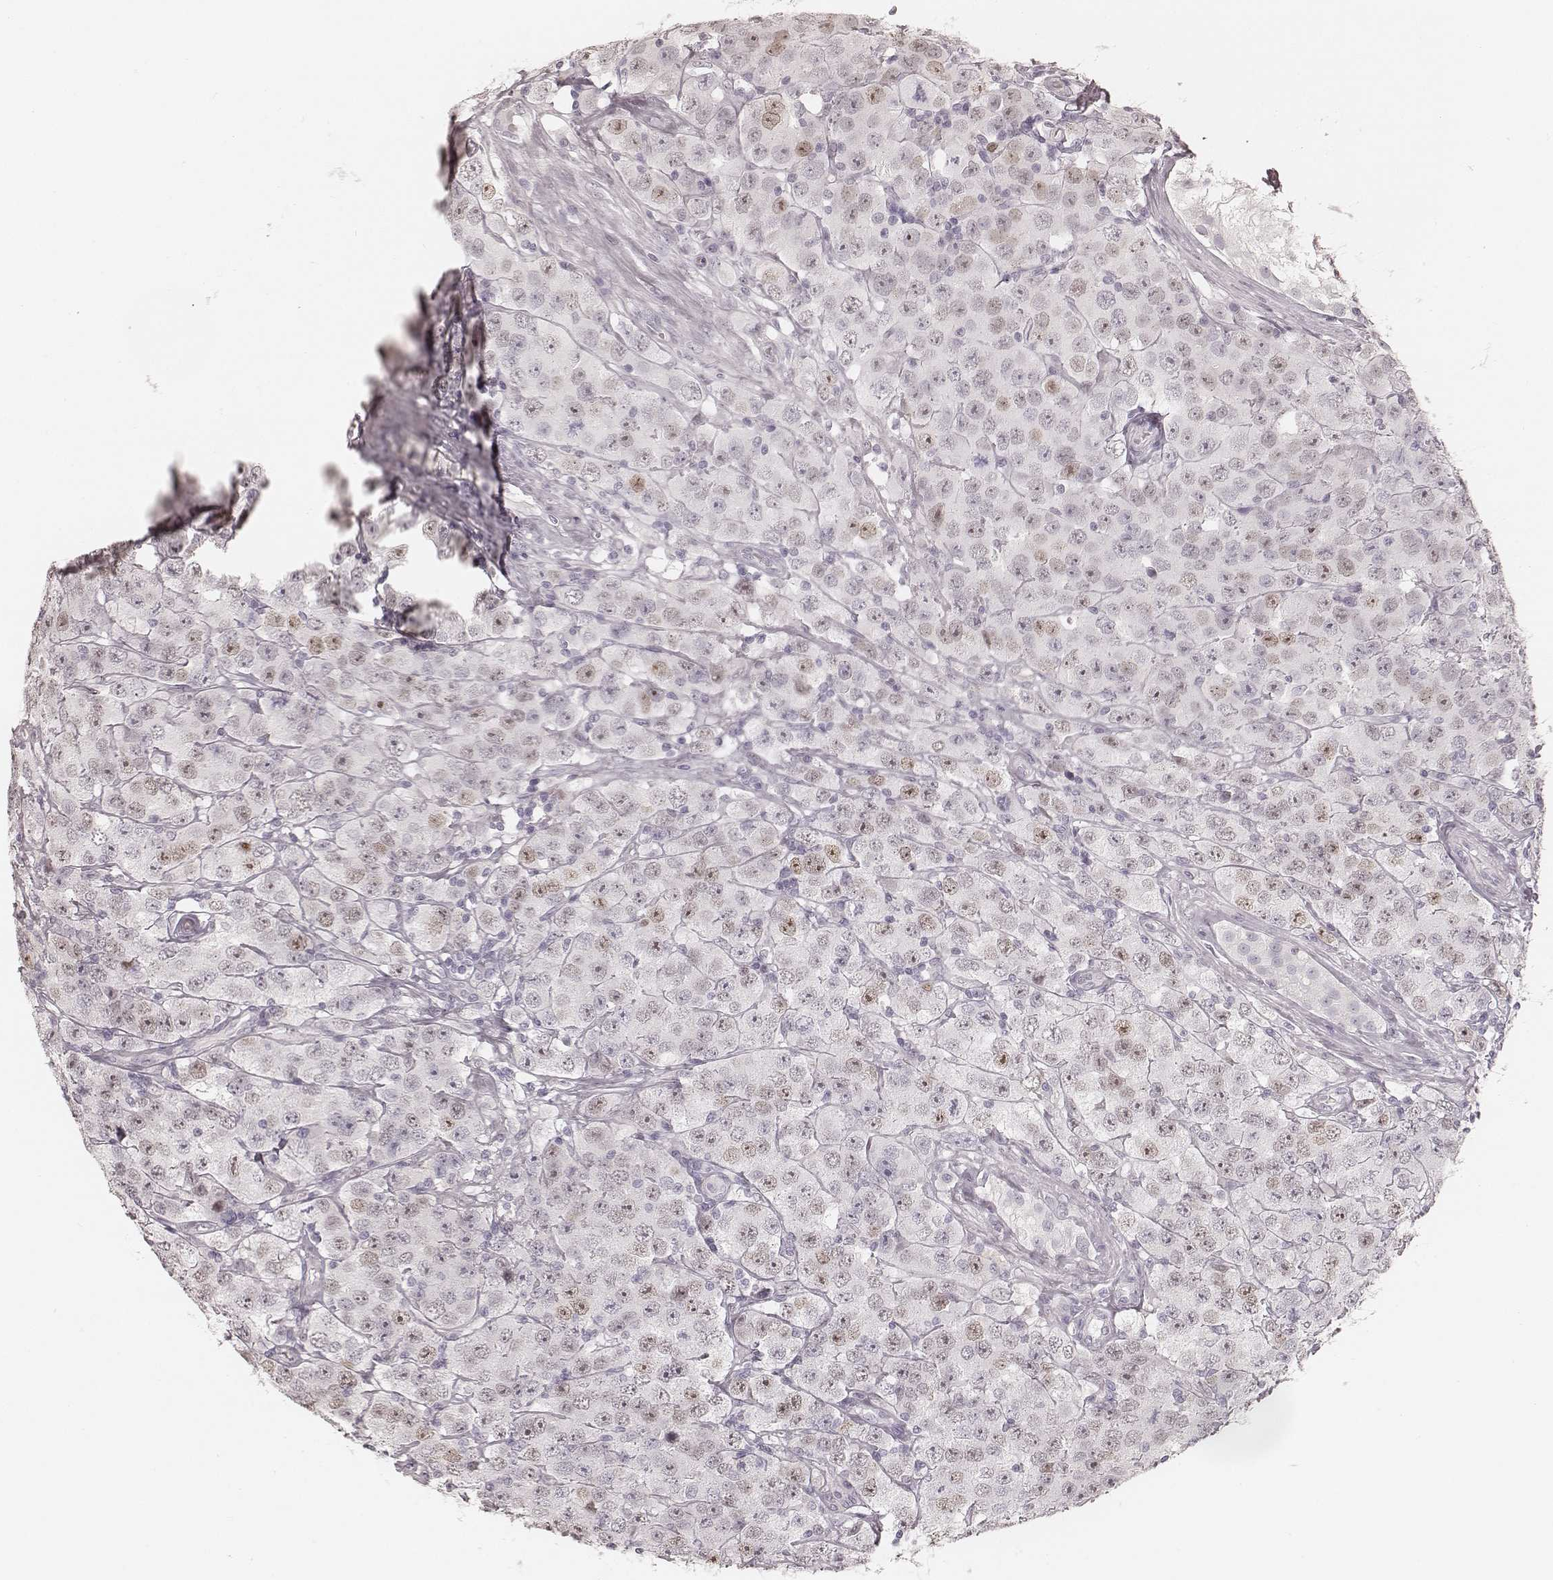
{"staining": {"intensity": "weak", "quantity": "<25%", "location": "nuclear"}, "tissue": "testis cancer", "cell_type": "Tumor cells", "image_type": "cancer", "snomed": [{"axis": "morphology", "description": "Seminoma, NOS"}, {"axis": "topography", "description": "Testis"}], "caption": "Tumor cells are negative for protein expression in human testis cancer.", "gene": "TEX37", "patient": {"sex": "male", "age": 52}}